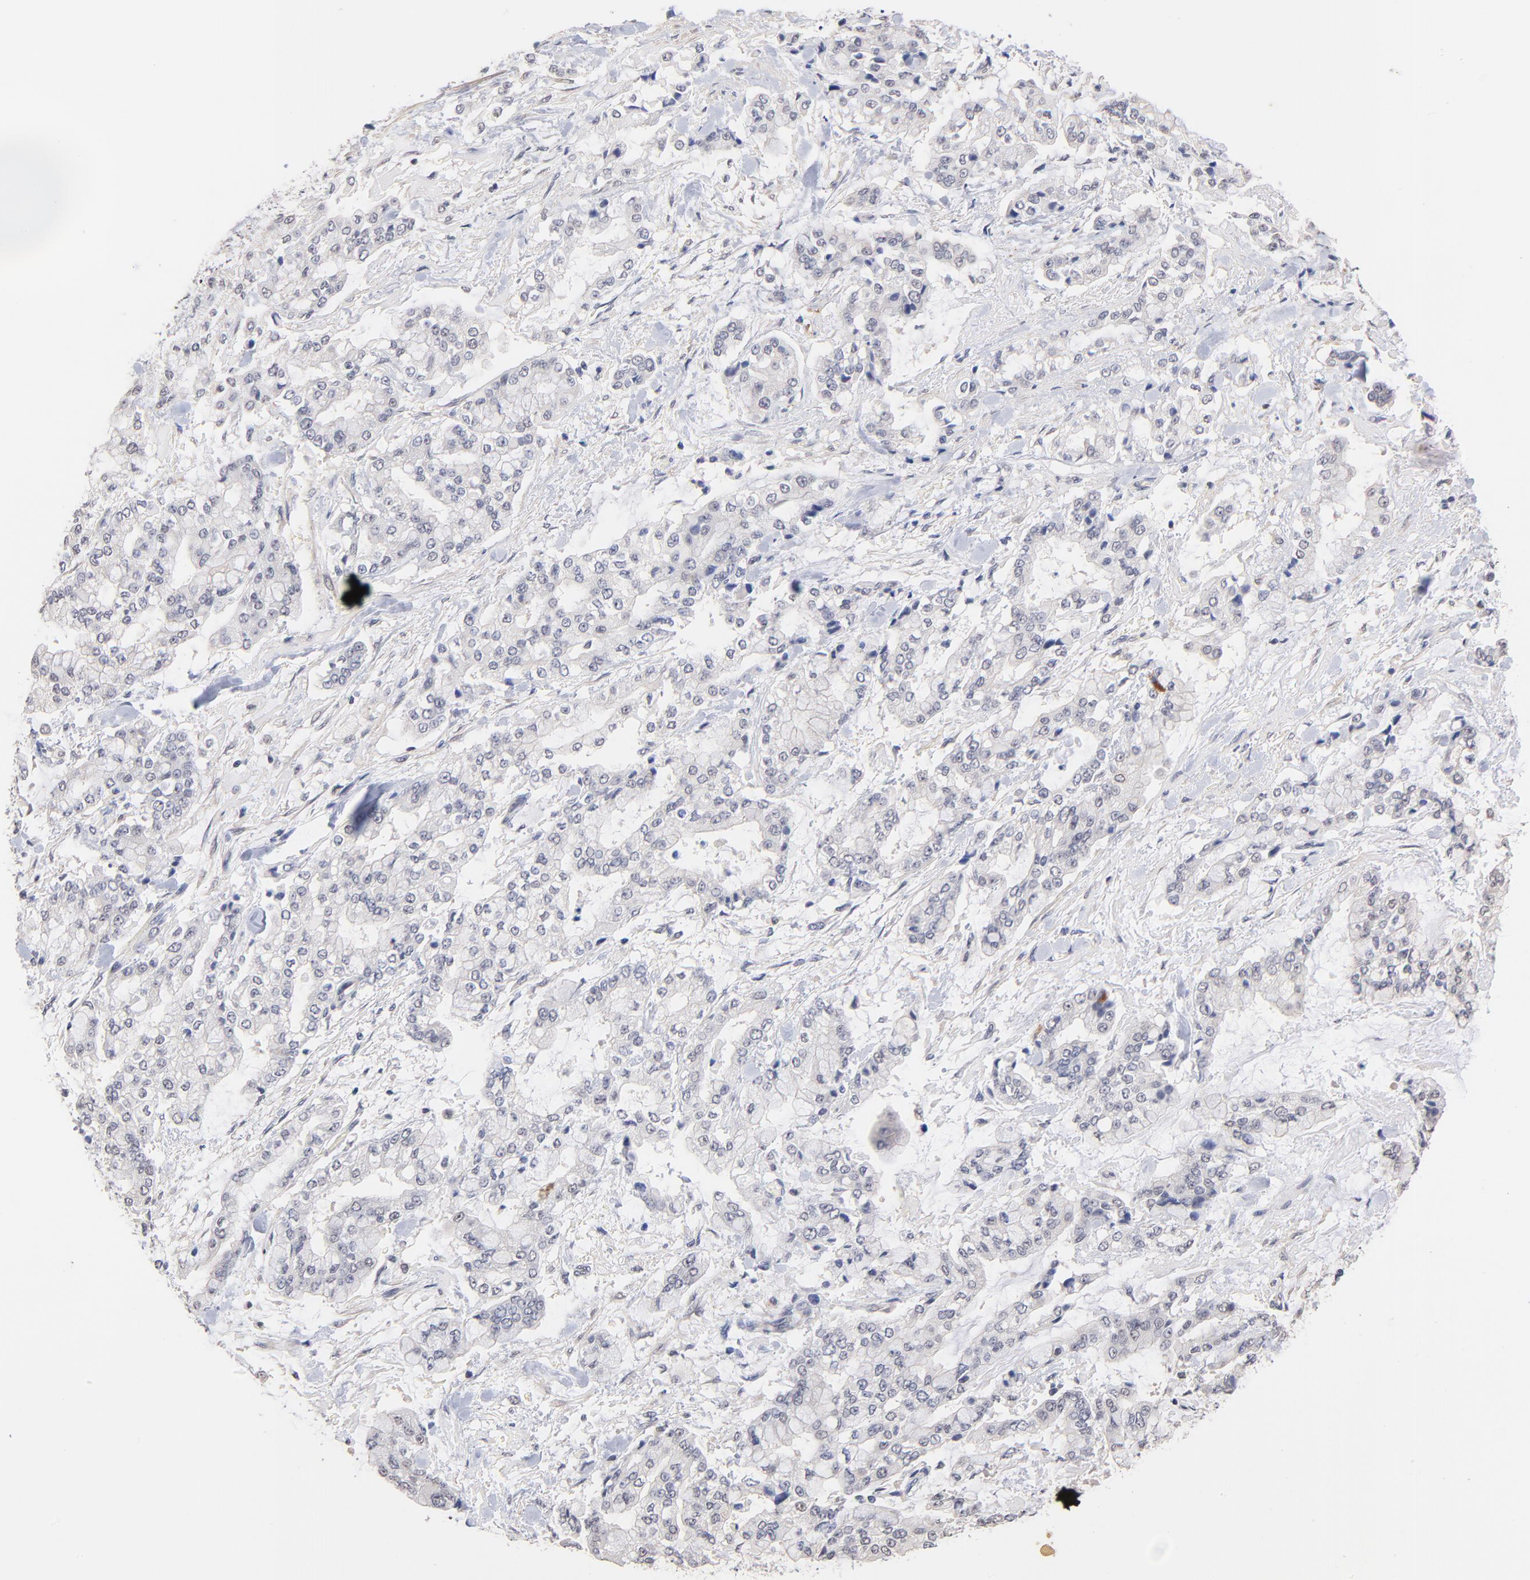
{"staining": {"intensity": "negative", "quantity": "none", "location": "none"}, "tissue": "stomach cancer", "cell_type": "Tumor cells", "image_type": "cancer", "snomed": [{"axis": "morphology", "description": "Normal tissue, NOS"}, {"axis": "morphology", "description": "Adenocarcinoma, NOS"}, {"axis": "topography", "description": "Stomach, upper"}, {"axis": "topography", "description": "Stomach"}], "caption": "This is an immunohistochemistry (IHC) micrograph of stomach cancer. There is no expression in tumor cells.", "gene": "RIBC2", "patient": {"sex": "male", "age": 76}}